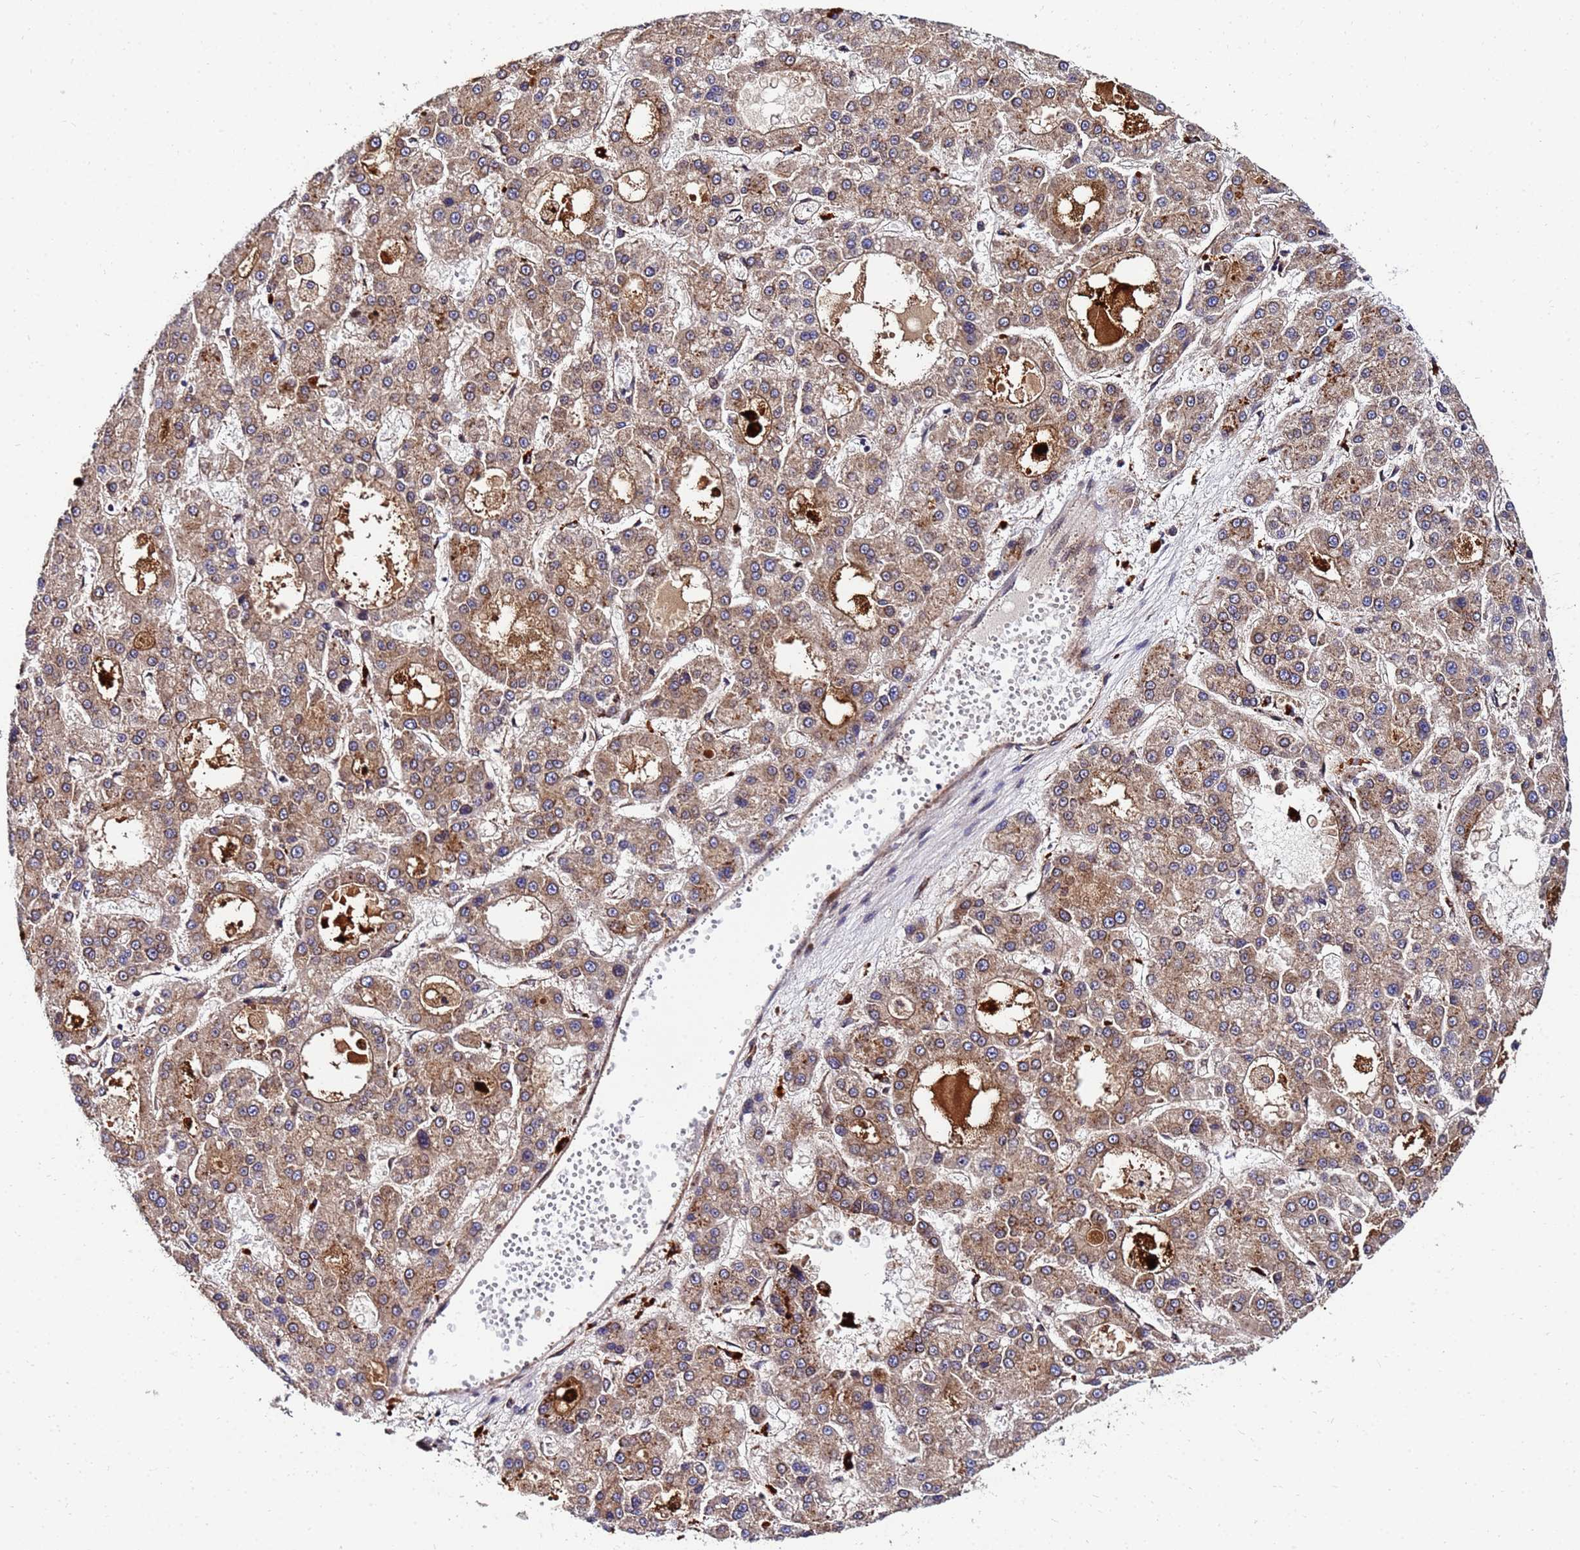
{"staining": {"intensity": "moderate", "quantity": ">75%", "location": "cytoplasmic/membranous"}, "tissue": "liver cancer", "cell_type": "Tumor cells", "image_type": "cancer", "snomed": [{"axis": "morphology", "description": "Carcinoma, Hepatocellular, NOS"}, {"axis": "topography", "description": "Liver"}], "caption": "Hepatocellular carcinoma (liver) stained with immunohistochemistry exhibits moderate cytoplasmic/membranous staining in about >75% of tumor cells. The protein is stained brown, and the nuclei are stained in blue (DAB IHC with brightfield microscopy, high magnification).", "gene": "UNC93B1", "patient": {"sex": "male", "age": 70}}